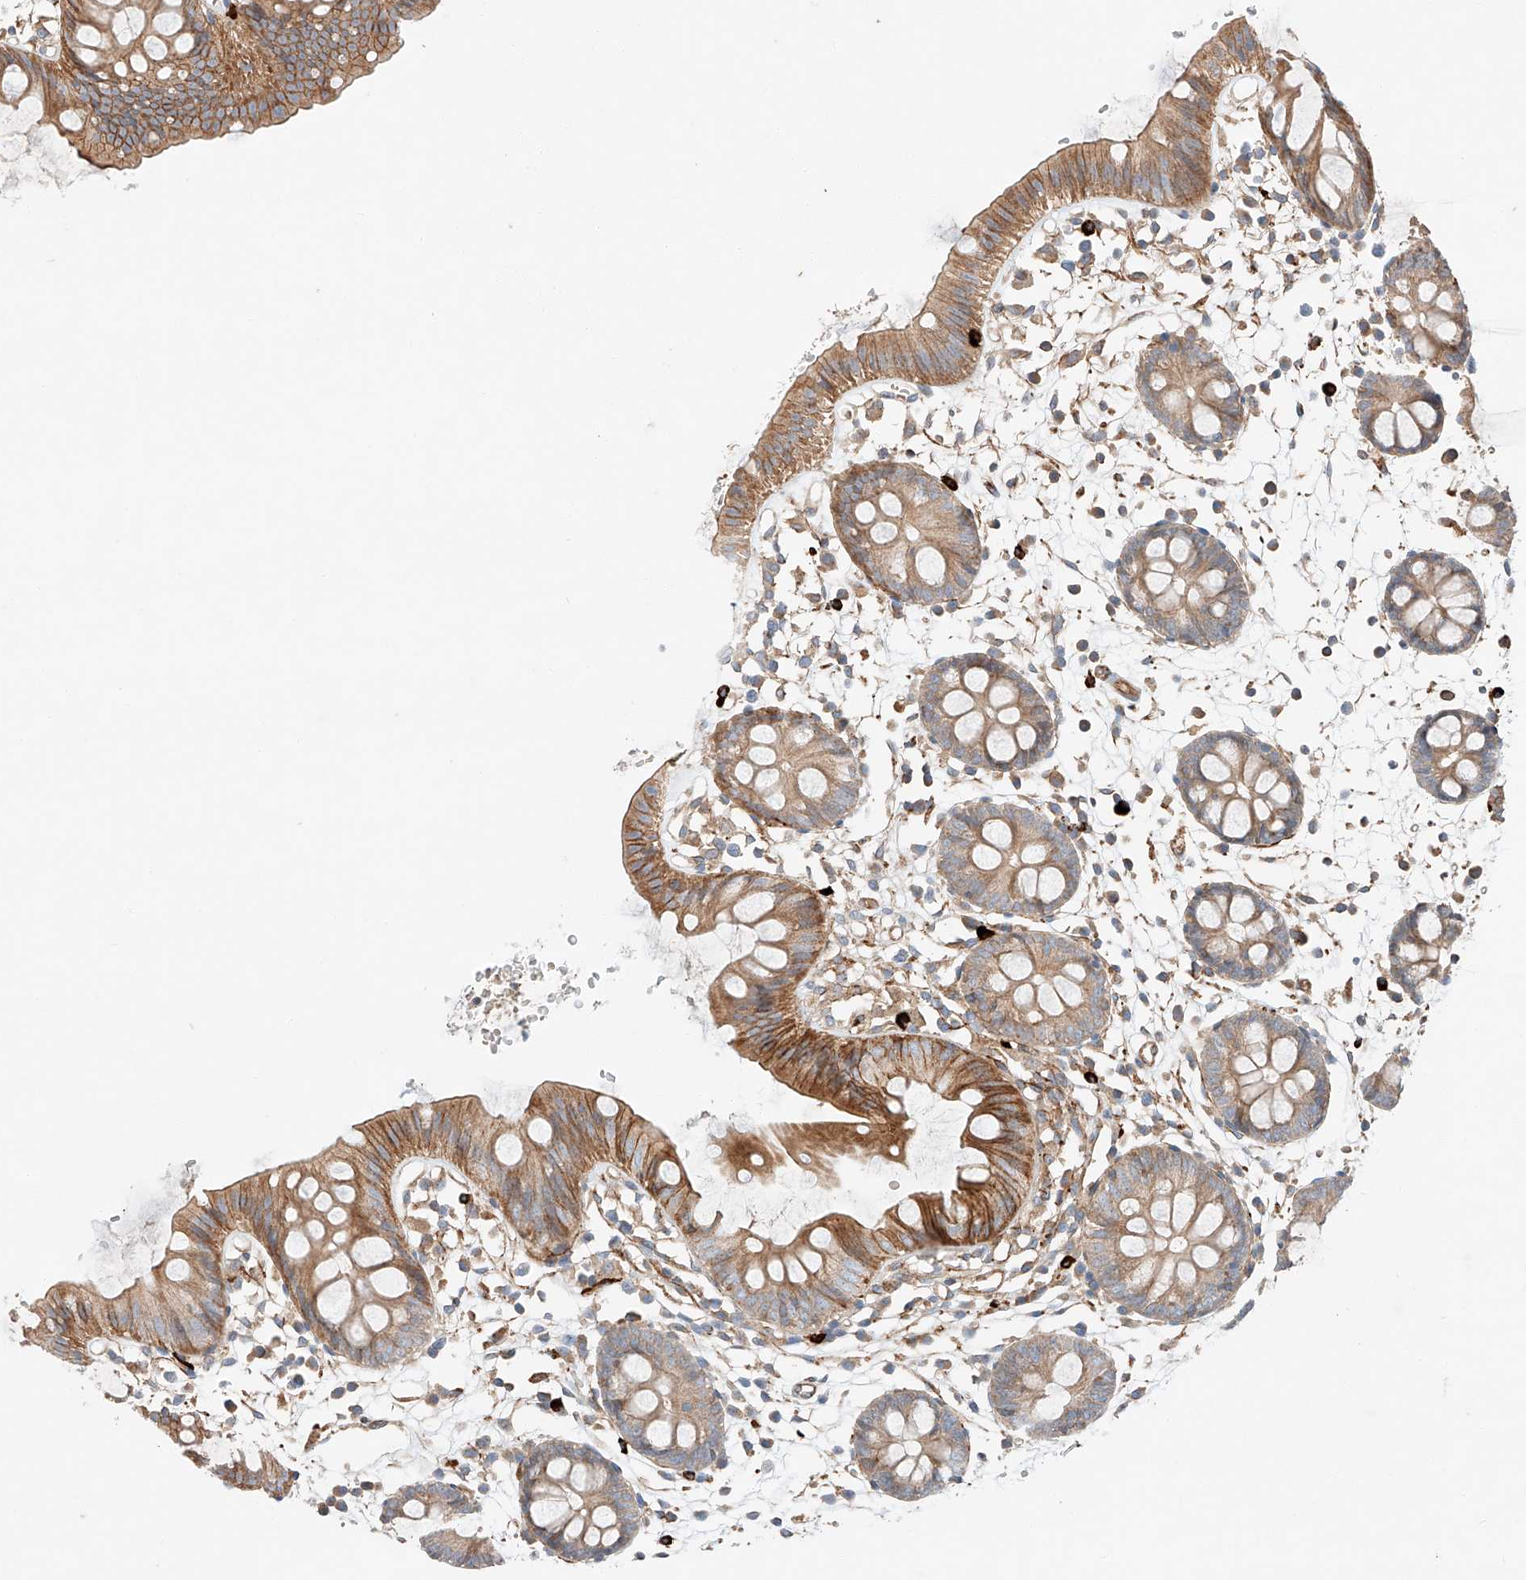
{"staining": {"intensity": "moderate", "quantity": ">75%", "location": "cytoplasmic/membranous"}, "tissue": "colon", "cell_type": "Endothelial cells", "image_type": "normal", "snomed": [{"axis": "morphology", "description": "Normal tissue, NOS"}, {"axis": "topography", "description": "Colon"}], "caption": "This is a histology image of IHC staining of unremarkable colon, which shows moderate expression in the cytoplasmic/membranous of endothelial cells.", "gene": "MINDY4", "patient": {"sex": "male", "age": 56}}